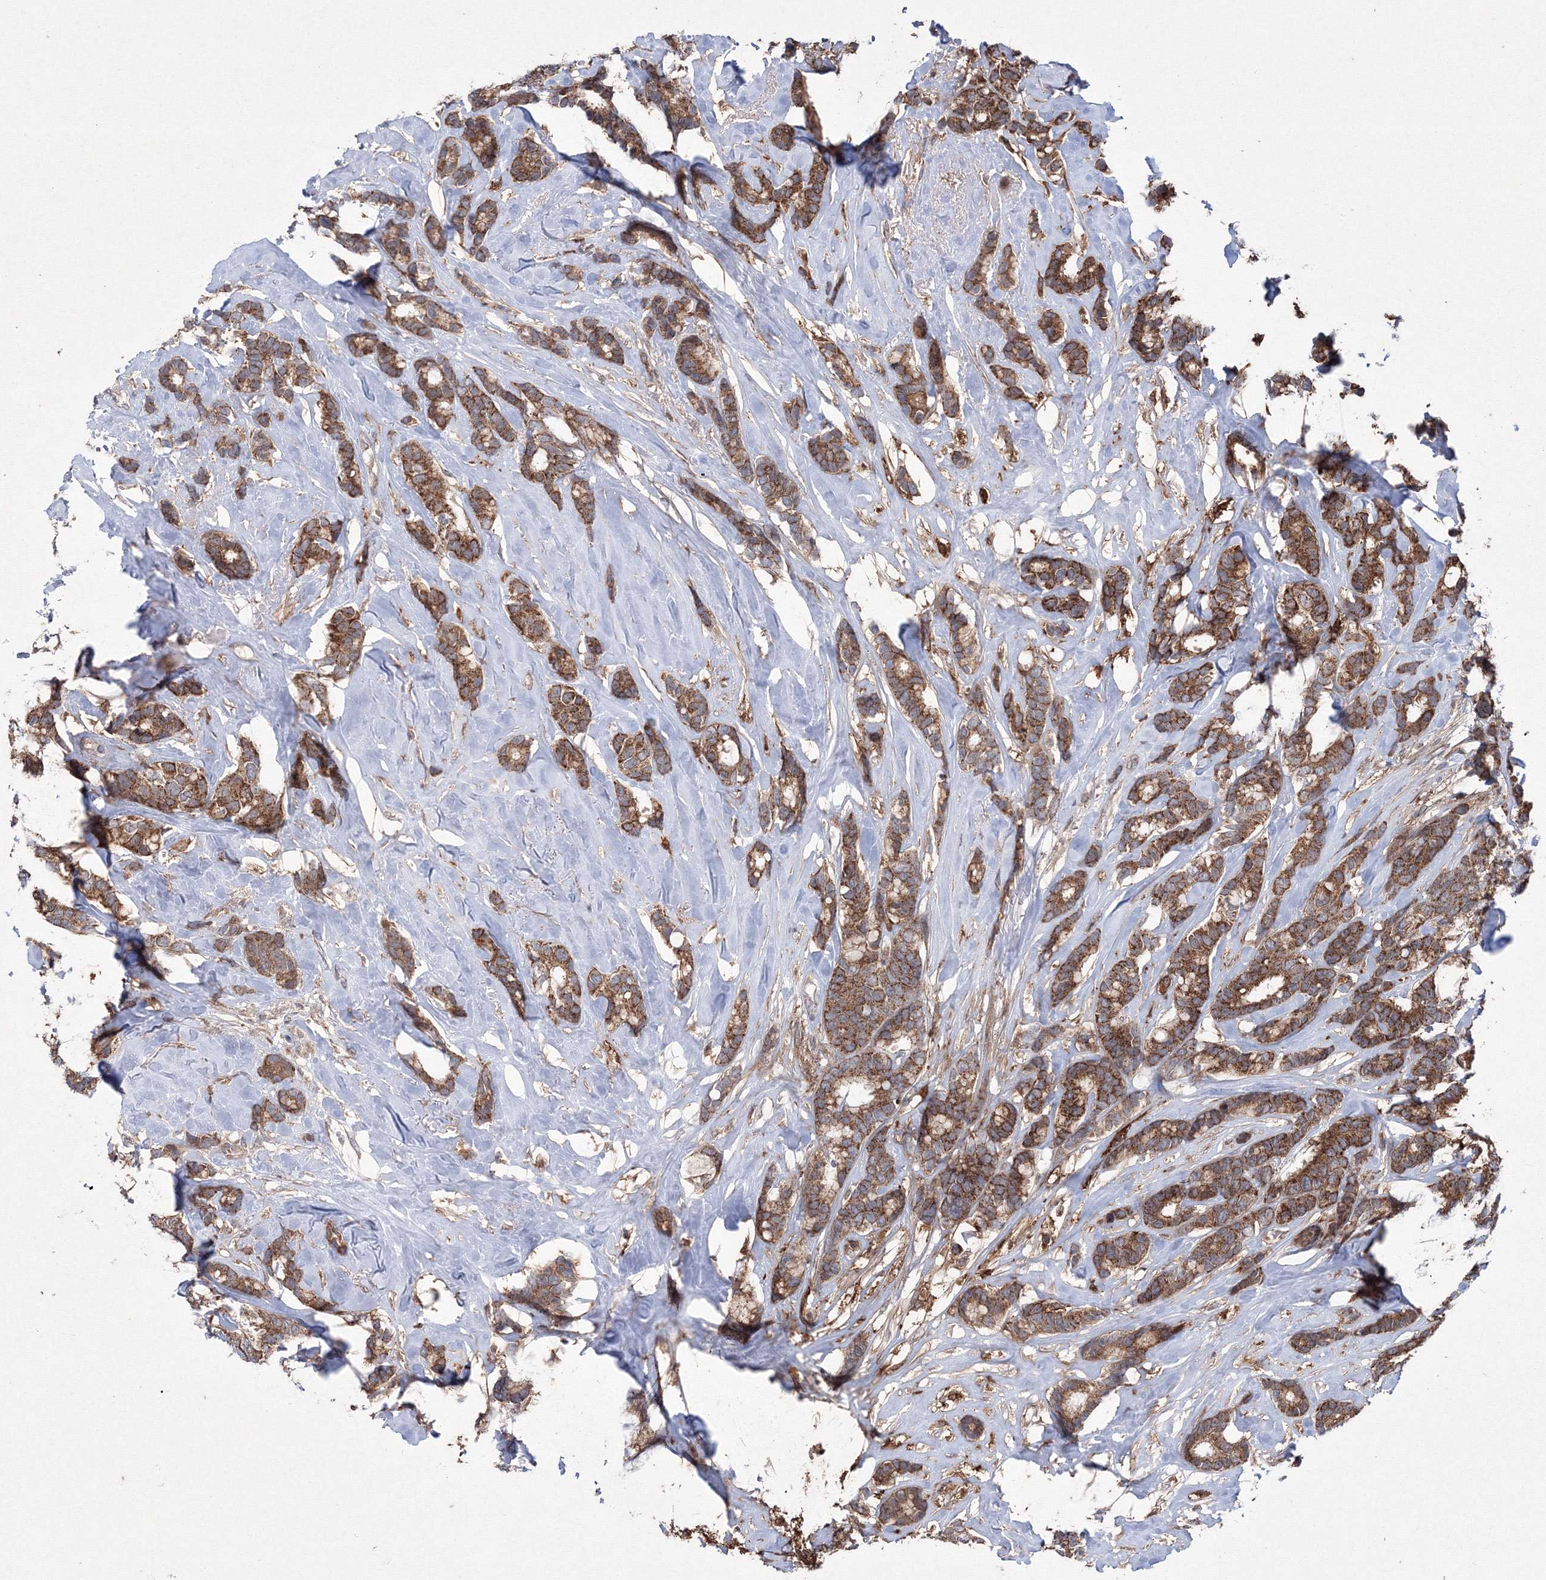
{"staining": {"intensity": "moderate", "quantity": ">75%", "location": "cytoplasmic/membranous"}, "tissue": "breast cancer", "cell_type": "Tumor cells", "image_type": "cancer", "snomed": [{"axis": "morphology", "description": "Duct carcinoma"}, {"axis": "topography", "description": "Breast"}], "caption": "An image showing moderate cytoplasmic/membranous expression in about >75% of tumor cells in breast invasive ductal carcinoma, as visualized by brown immunohistochemical staining.", "gene": "RANBP3L", "patient": {"sex": "female", "age": 87}}